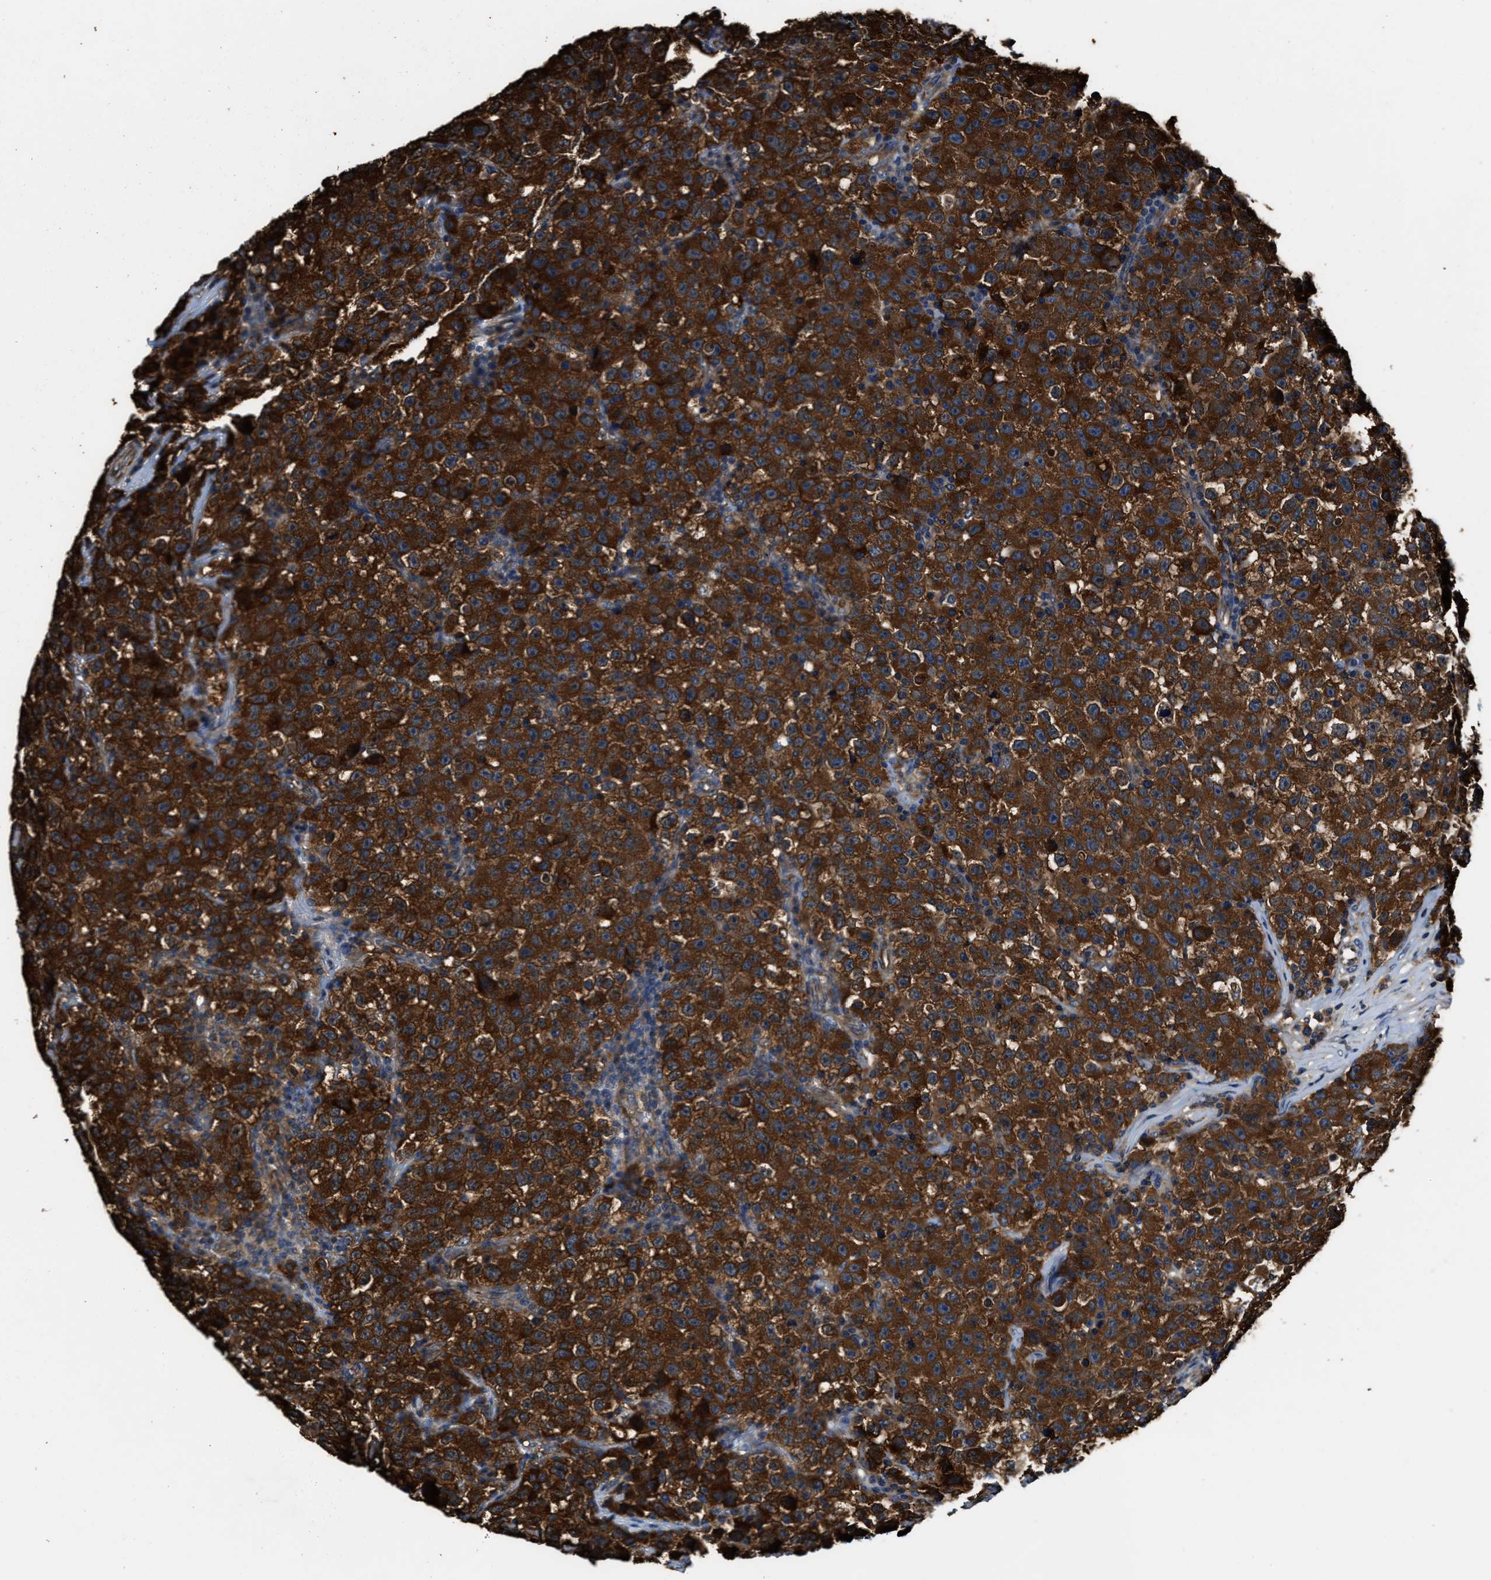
{"staining": {"intensity": "strong", "quantity": ">75%", "location": "cytoplasmic/membranous"}, "tissue": "testis cancer", "cell_type": "Tumor cells", "image_type": "cancer", "snomed": [{"axis": "morphology", "description": "Seminoma, NOS"}, {"axis": "topography", "description": "Testis"}], "caption": "Strong cytoplasmic/membranous protein staining is identified in about >75% of tumor cells in testis seminoma.", "gene": "GFRA3", "patient": {"sex": "male", "age": 22}}